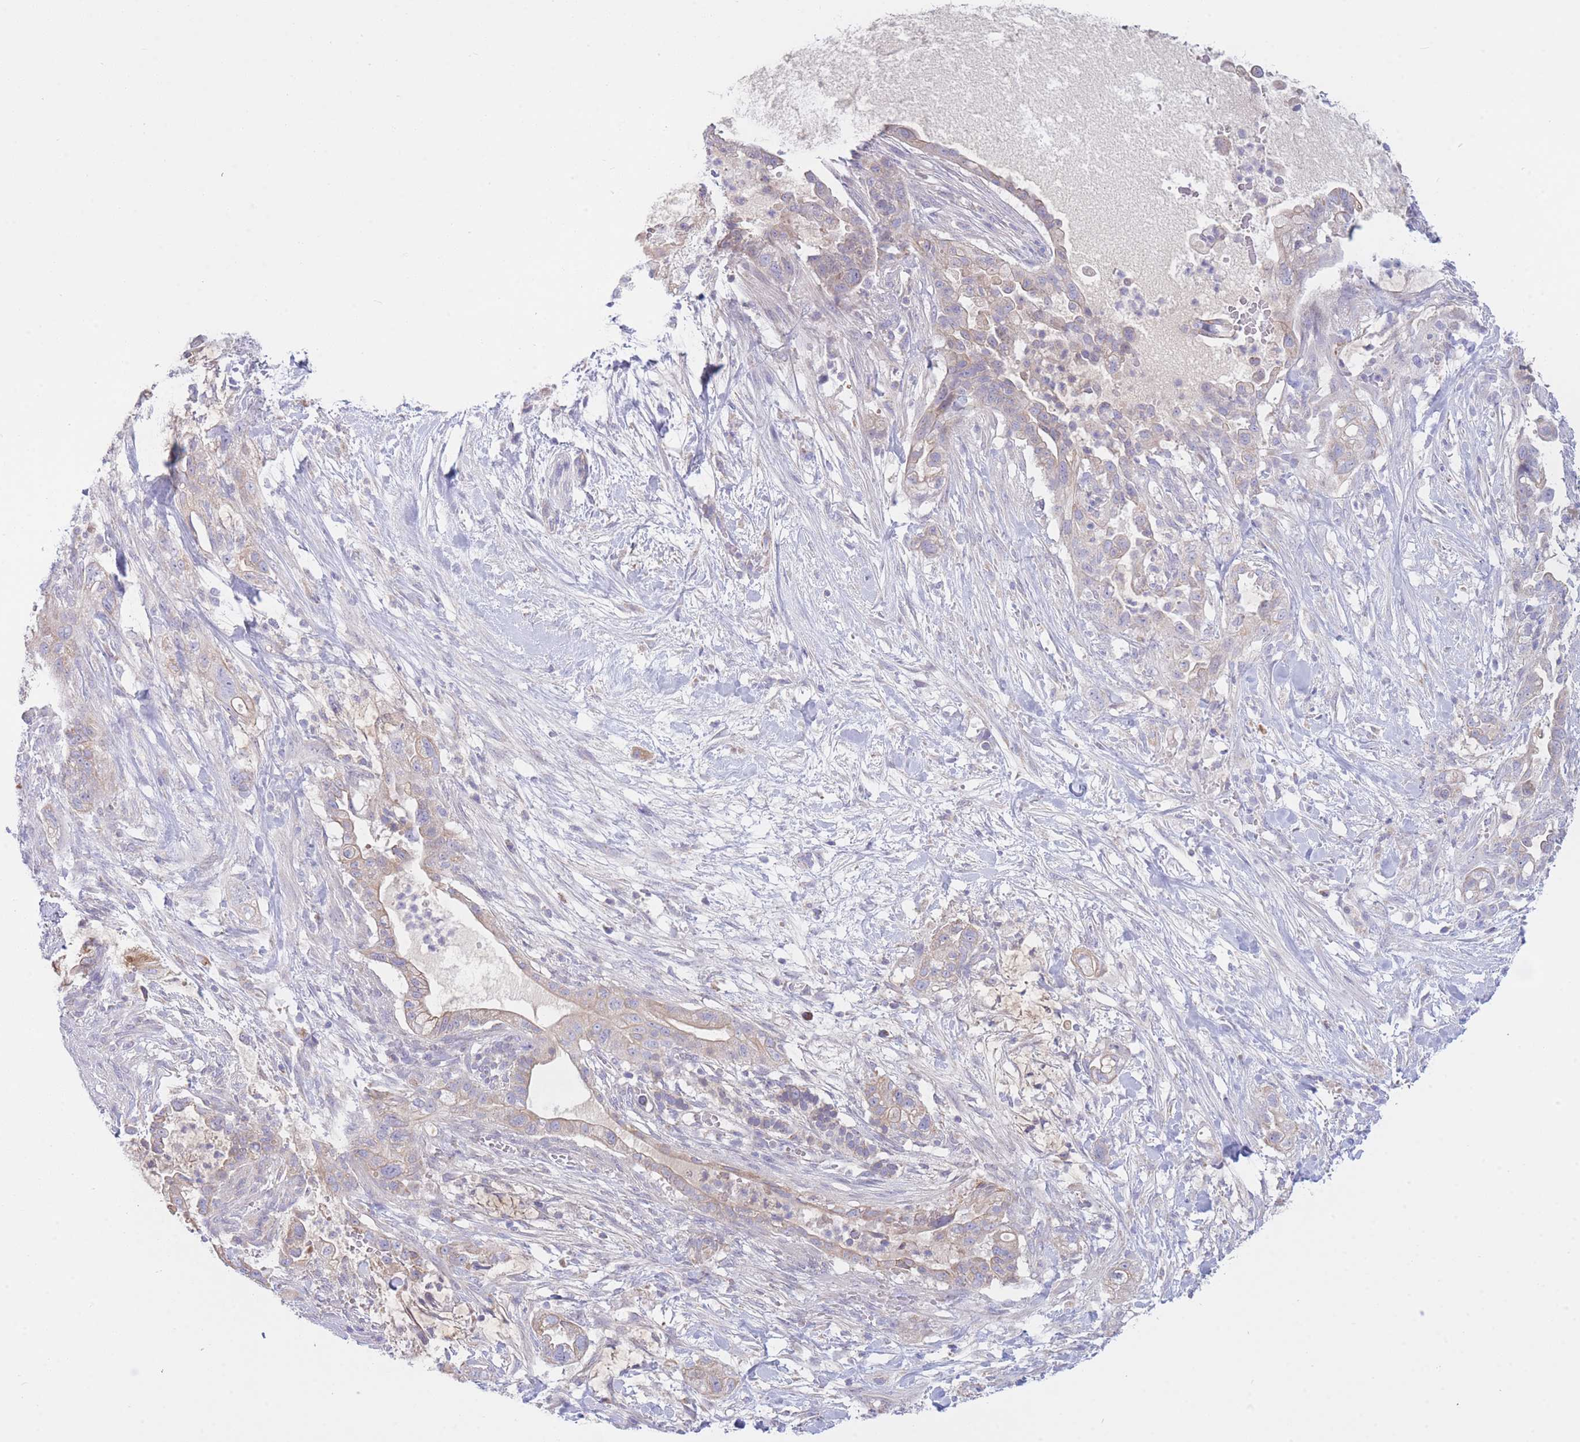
{"staining": {"intensity": "weak", "quantity": "25%-75%", "location": "cytoplasmic/membranous"}, "tissue": "pancreatic cancer", "cell_type": "Tumor cells", "image_type": "cancer", "snomed": [{"axis": "morphology", "description": "Adenocarcinoma, NOS"}, {"axis": "topography", "description": "Pancreas"}], "caption": "This is an image of immunohistochemistry staining of pancreatic cancer, which shows weak expression in the cytoplasmic/membranous of tumor cells.", "gene": "NANP", "patient": {"sex": "male", "age": 44}}